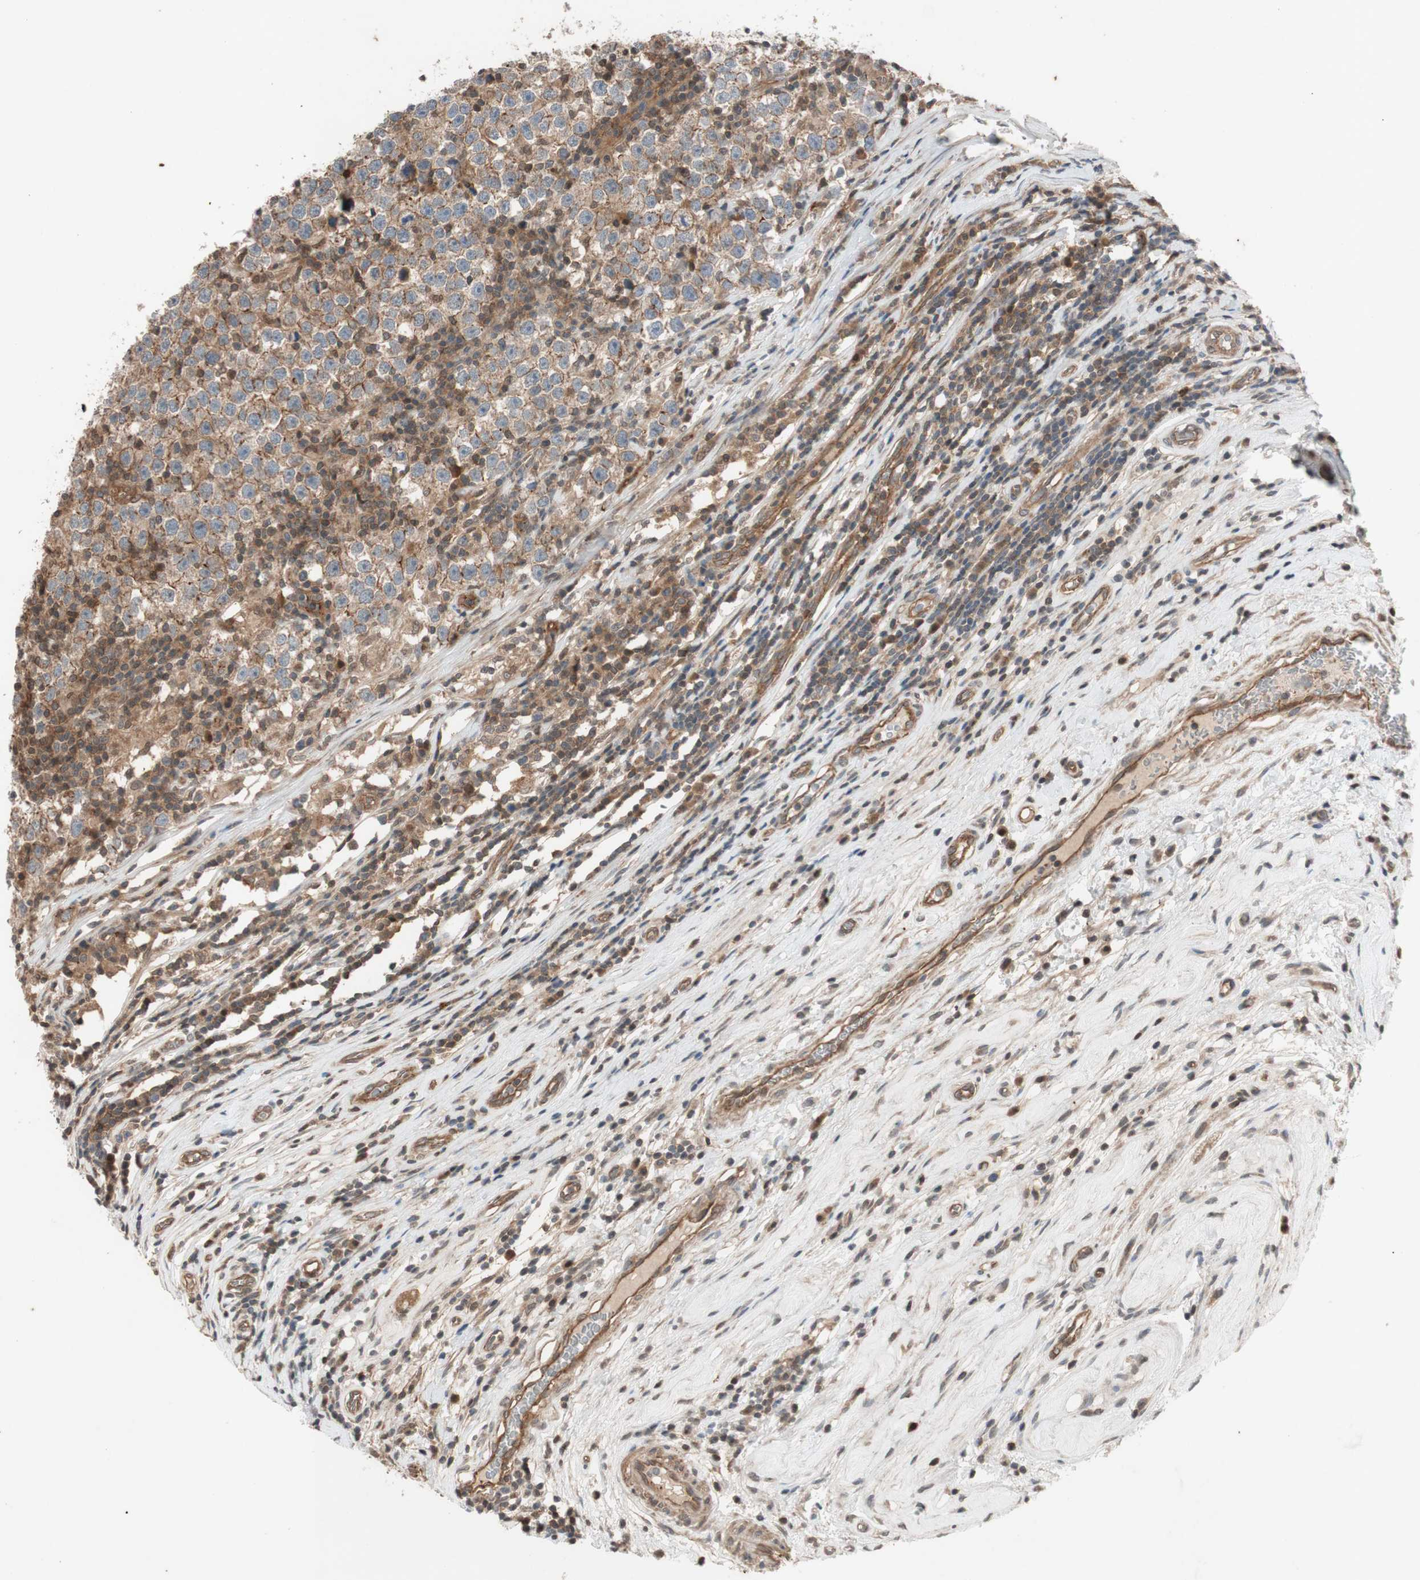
{"staining": {"intensity": "weak", "quantity": ">75%", "location": "cytoplasmic/membranous"}, "tissue": "testis cancer", "cell_type": "Tumor cells", "image_type": "cancer", "snomed": [{"axis": "morphology", "description": "Seminoma, NOS"}, {"axis": "topography", "description": "Testis"}], "caption": "A high-resolution histopathology image shows immunohistochemistry (IHC) staining of seminoma (testis), which displays weak cytoplasmic/membranous staining in about >75% of tumor cells.", "gene": "EPHA8", "patient": {"sex": "male", "age": 43}}